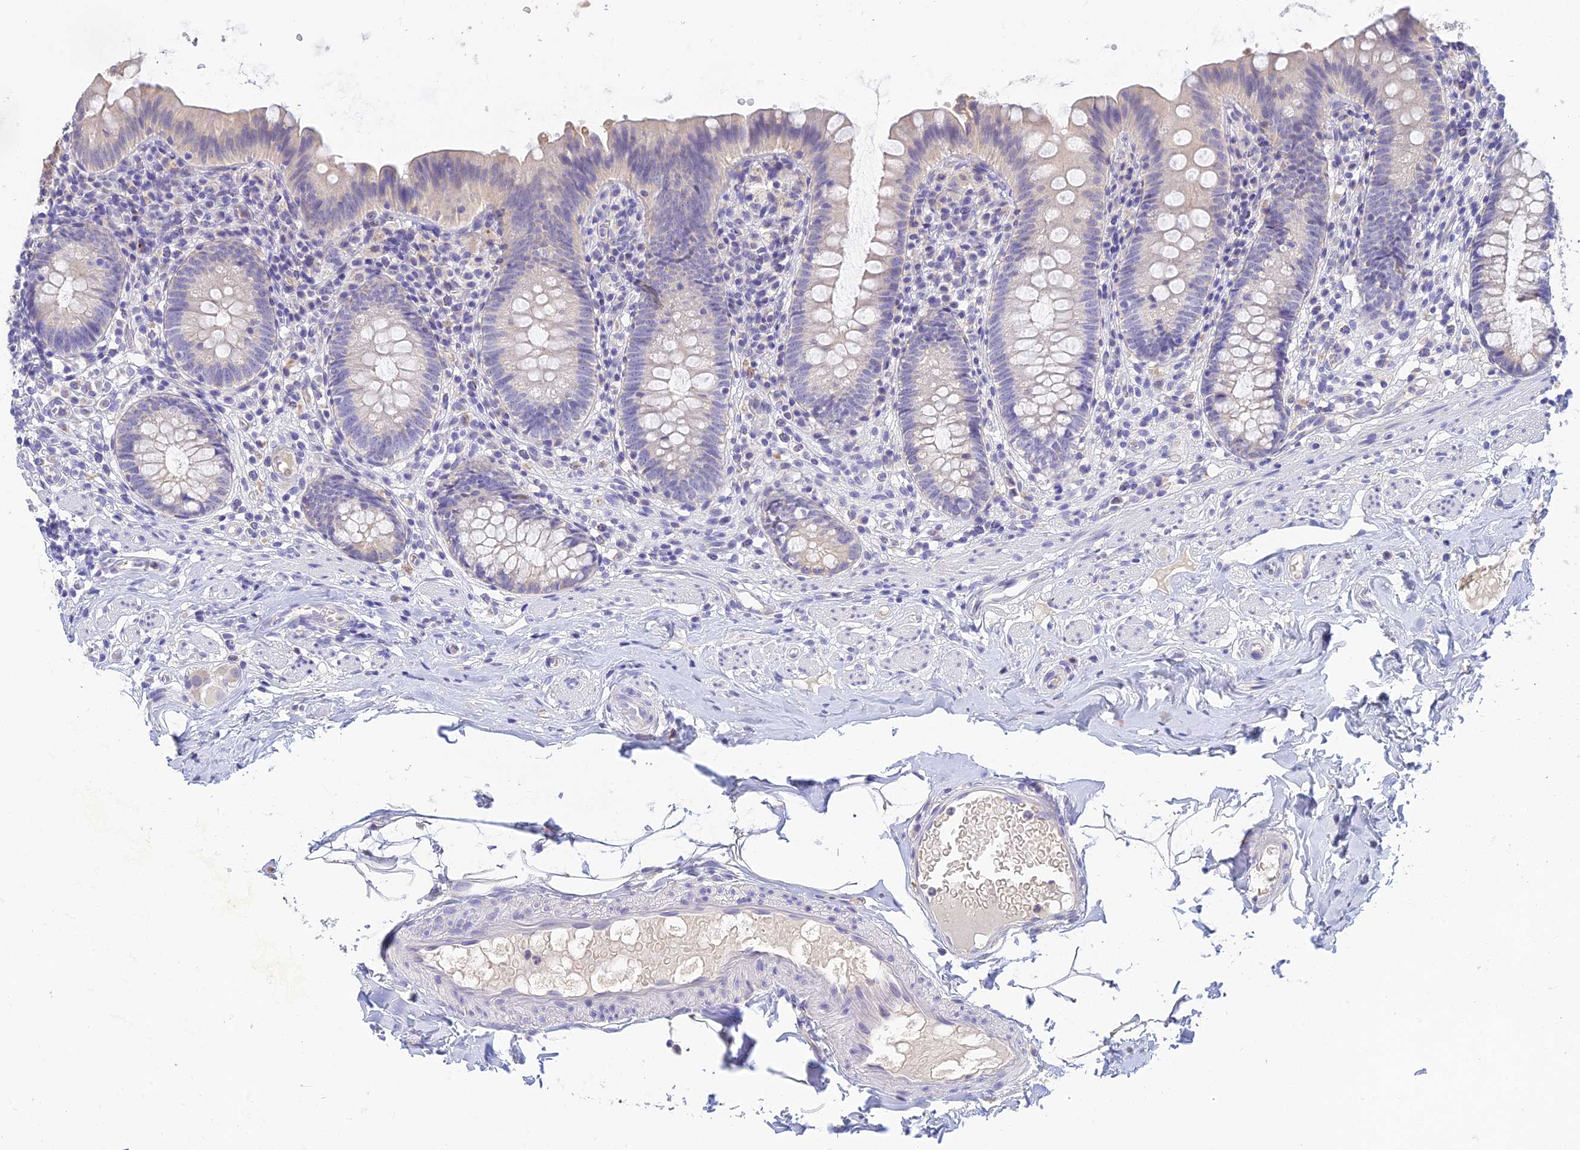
{"staining": {"intensity": "weak", "quantity": "<25%", "location": "cytoplasmic/membranous"}, "tissue": "appendix", "cell_type": "Glandular cells", "image_type": "normal", "snomed": [{"axis": "morphology", "description": "Normal tissue, NOS"}, {"axis": "topography", "description": "Appendix"}], "caption": "Glandular cells are negative for brown protein staining in unremarkable appendix. (DAB (3,3'-diaminobenzidine) immunohistochemistry, high magnification).", "gene": "INTS13", "patient": {"sex": "male", "age": 55}}